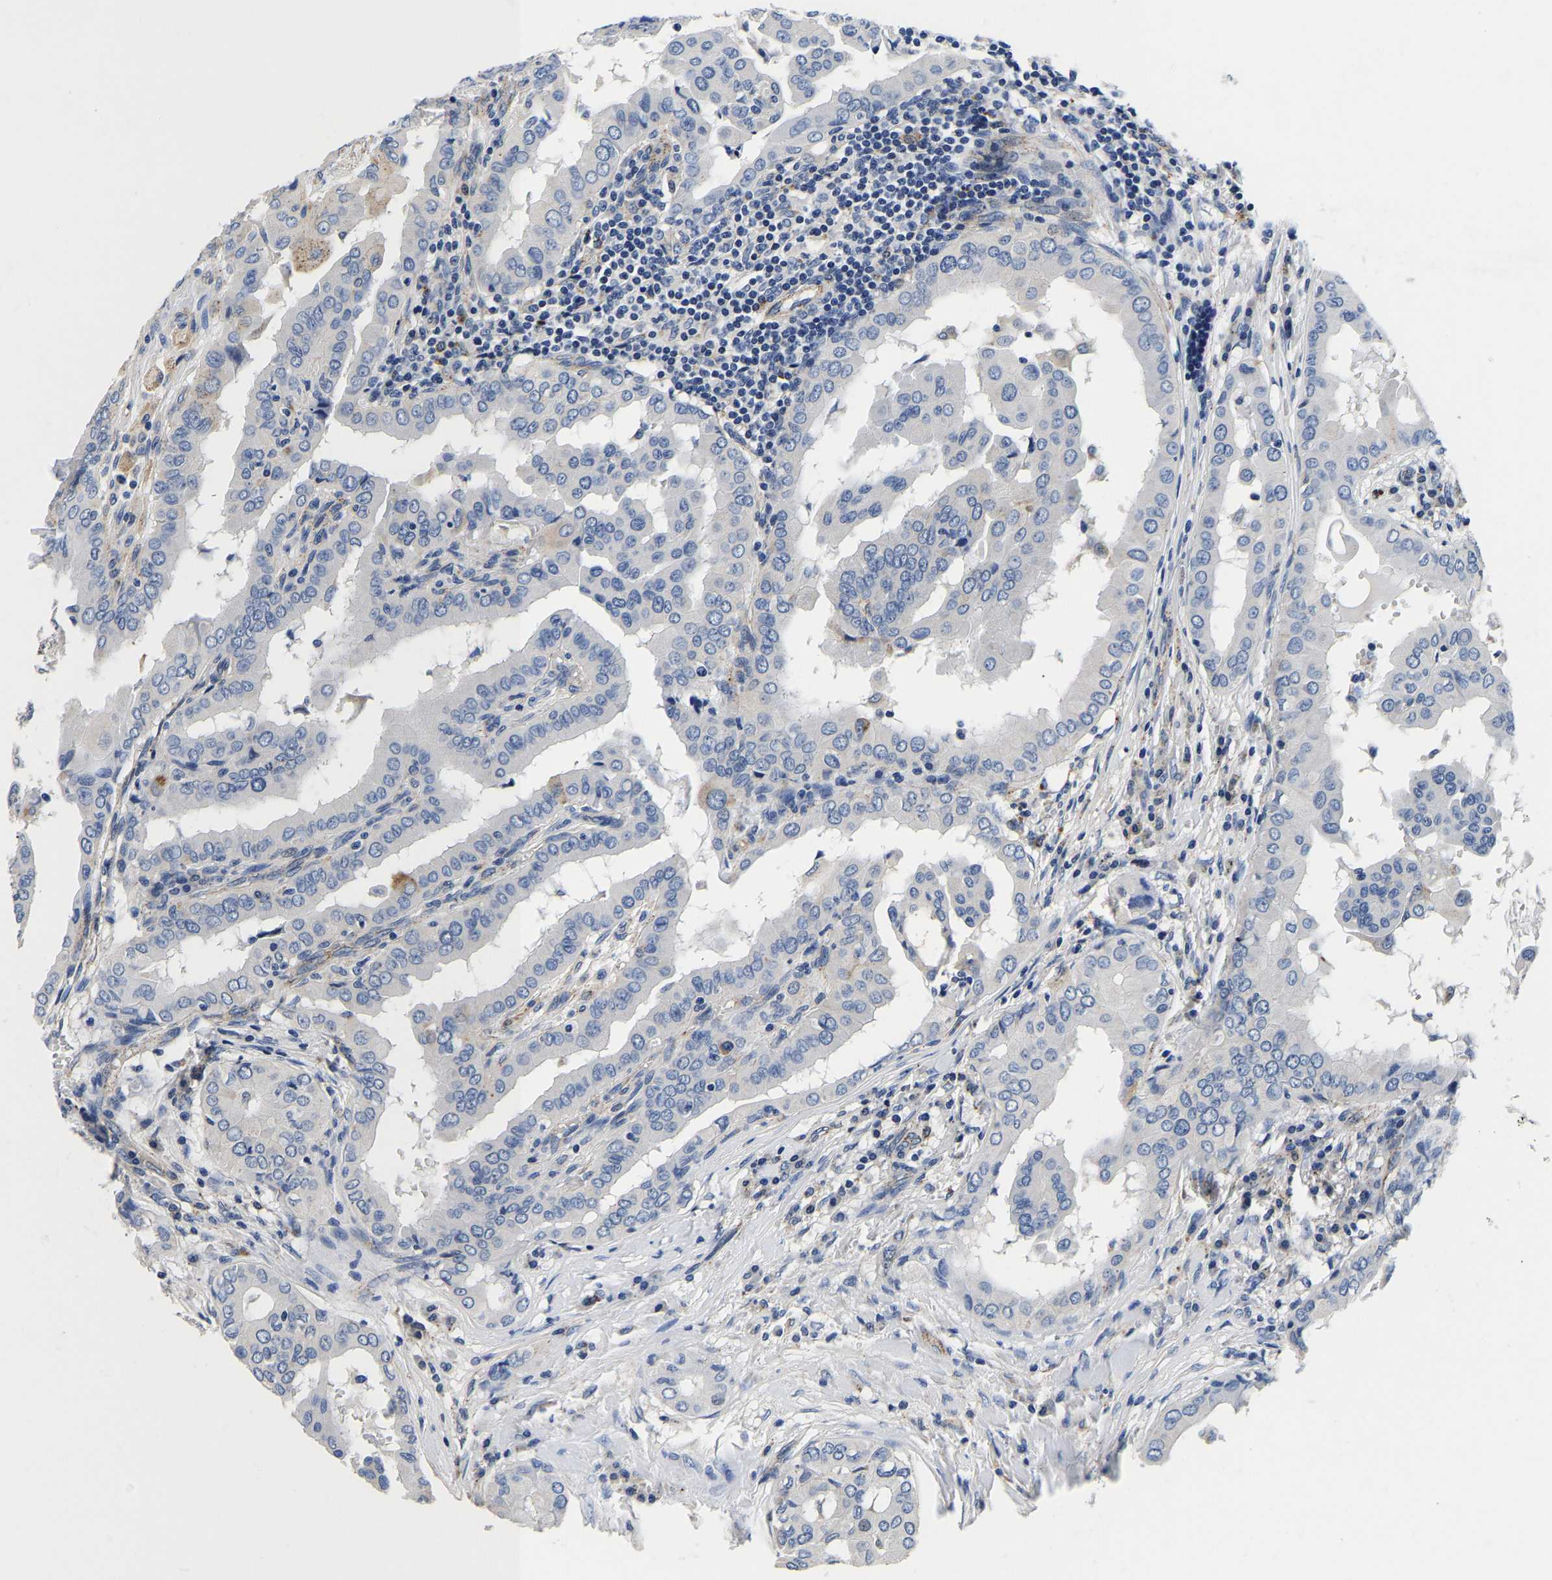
{"staining": {"intensity": "negative", "quantity": "none", "location": "none"}, "tissue": "thyroid cancer", "cell_type": "Tumor cells", "image_type": "cancer", "snomed": [{"axis": "morphology", "description": "Papillary adenocarcinoma, NOS"}, {"axis": "topography", "description": "Thyroid gland"}], "caption": "Immunohistochemistry histopathology image of human thyroid cancer stained for a protein (brown), which shows no positivity in tumor cells.", "gene": "GRN", "patient": {"sex": "male", "age": 33}}